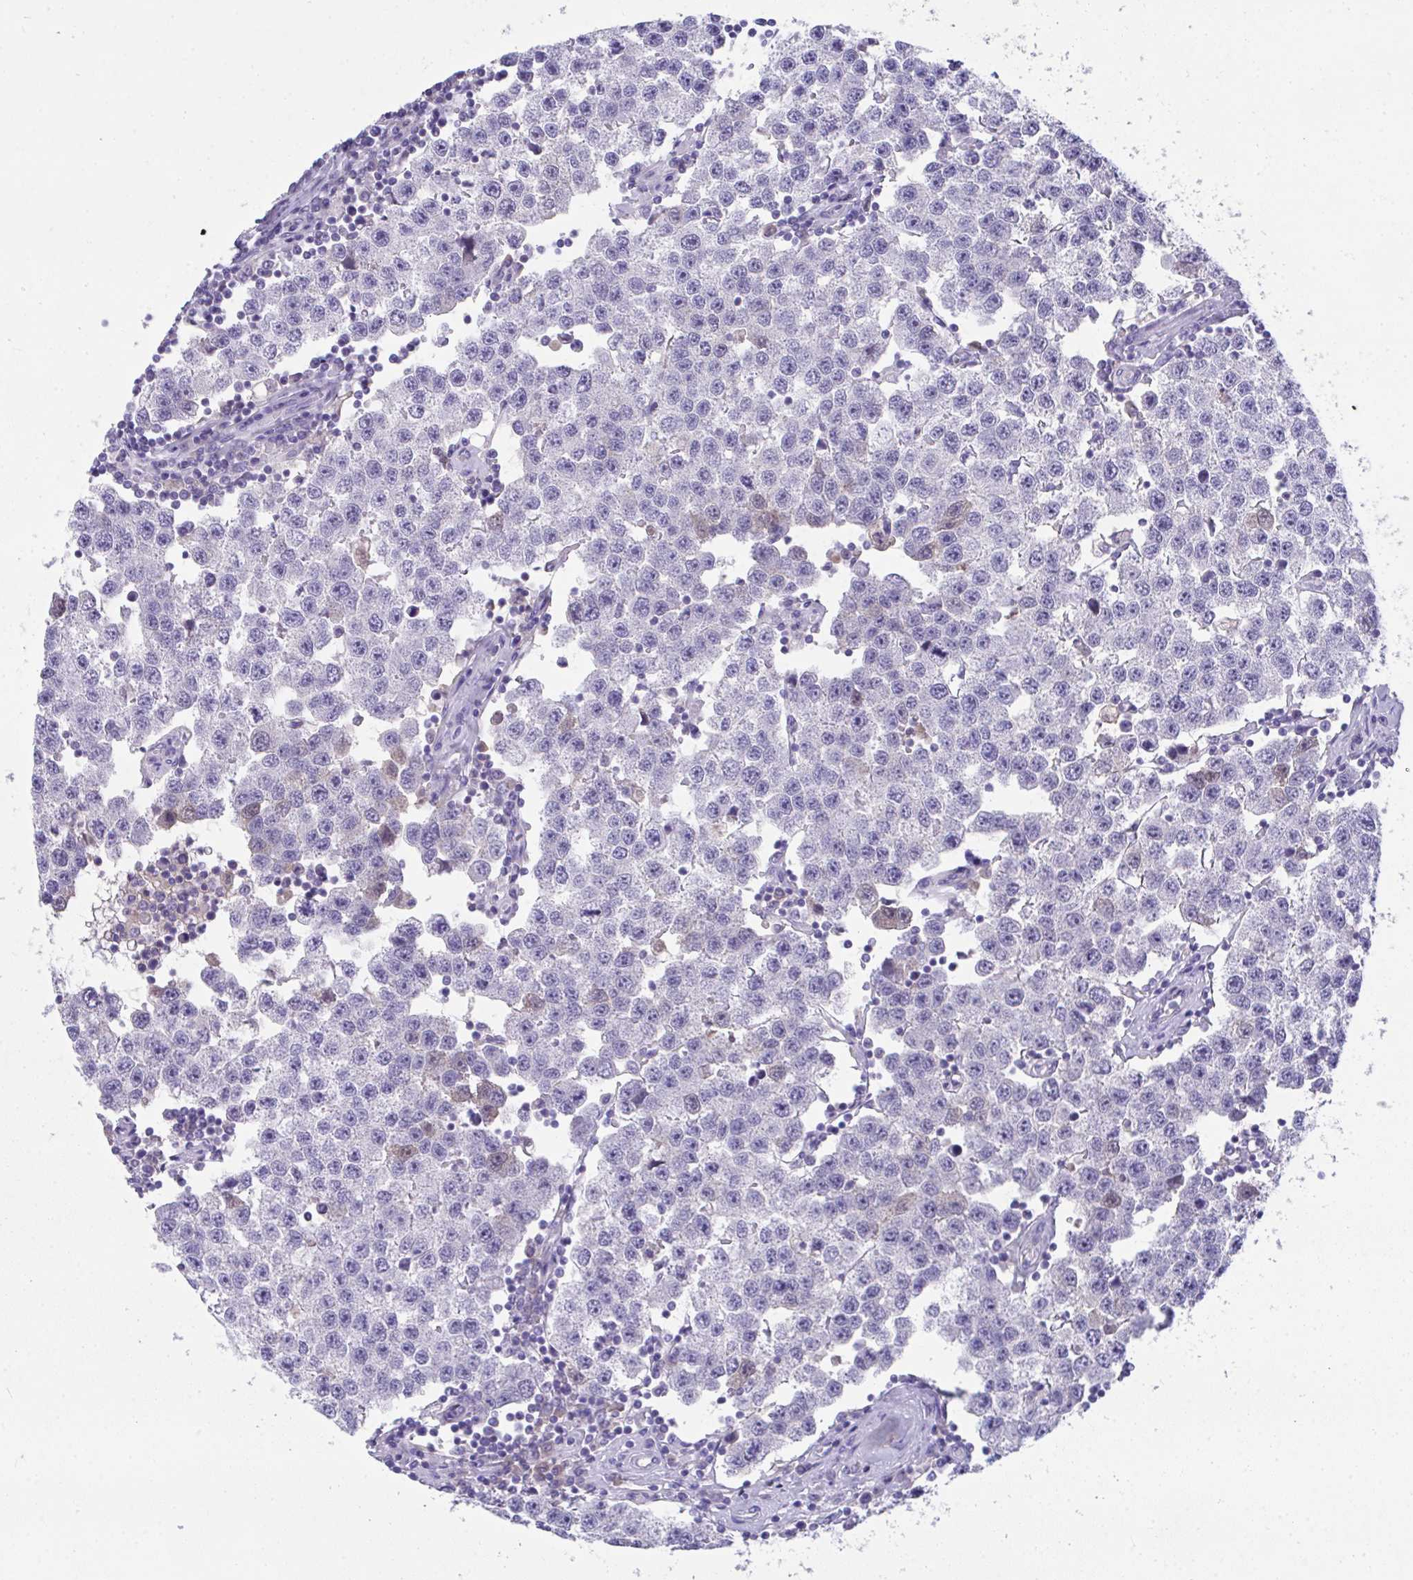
{"staining": {"intensity": "negative", "quantity": "none", "location": "none"}, "tissue": "testis cancer", "cell_type": "Tumor cells", "image_type": "cancer", "snomed": [{"axis": "morphology", "description": "Seminoma, NOS"}, {"axis": "topography", "description": "Testis"}], "caption": "A micrograph of human testis cancer is negative for staining in tumor cells. The staining is performed using DAB brown chromogen with nuclei counter-stained in using hematoxylin.", "gene": "COA5", "patient": {"sex": "male", "age": 34}}